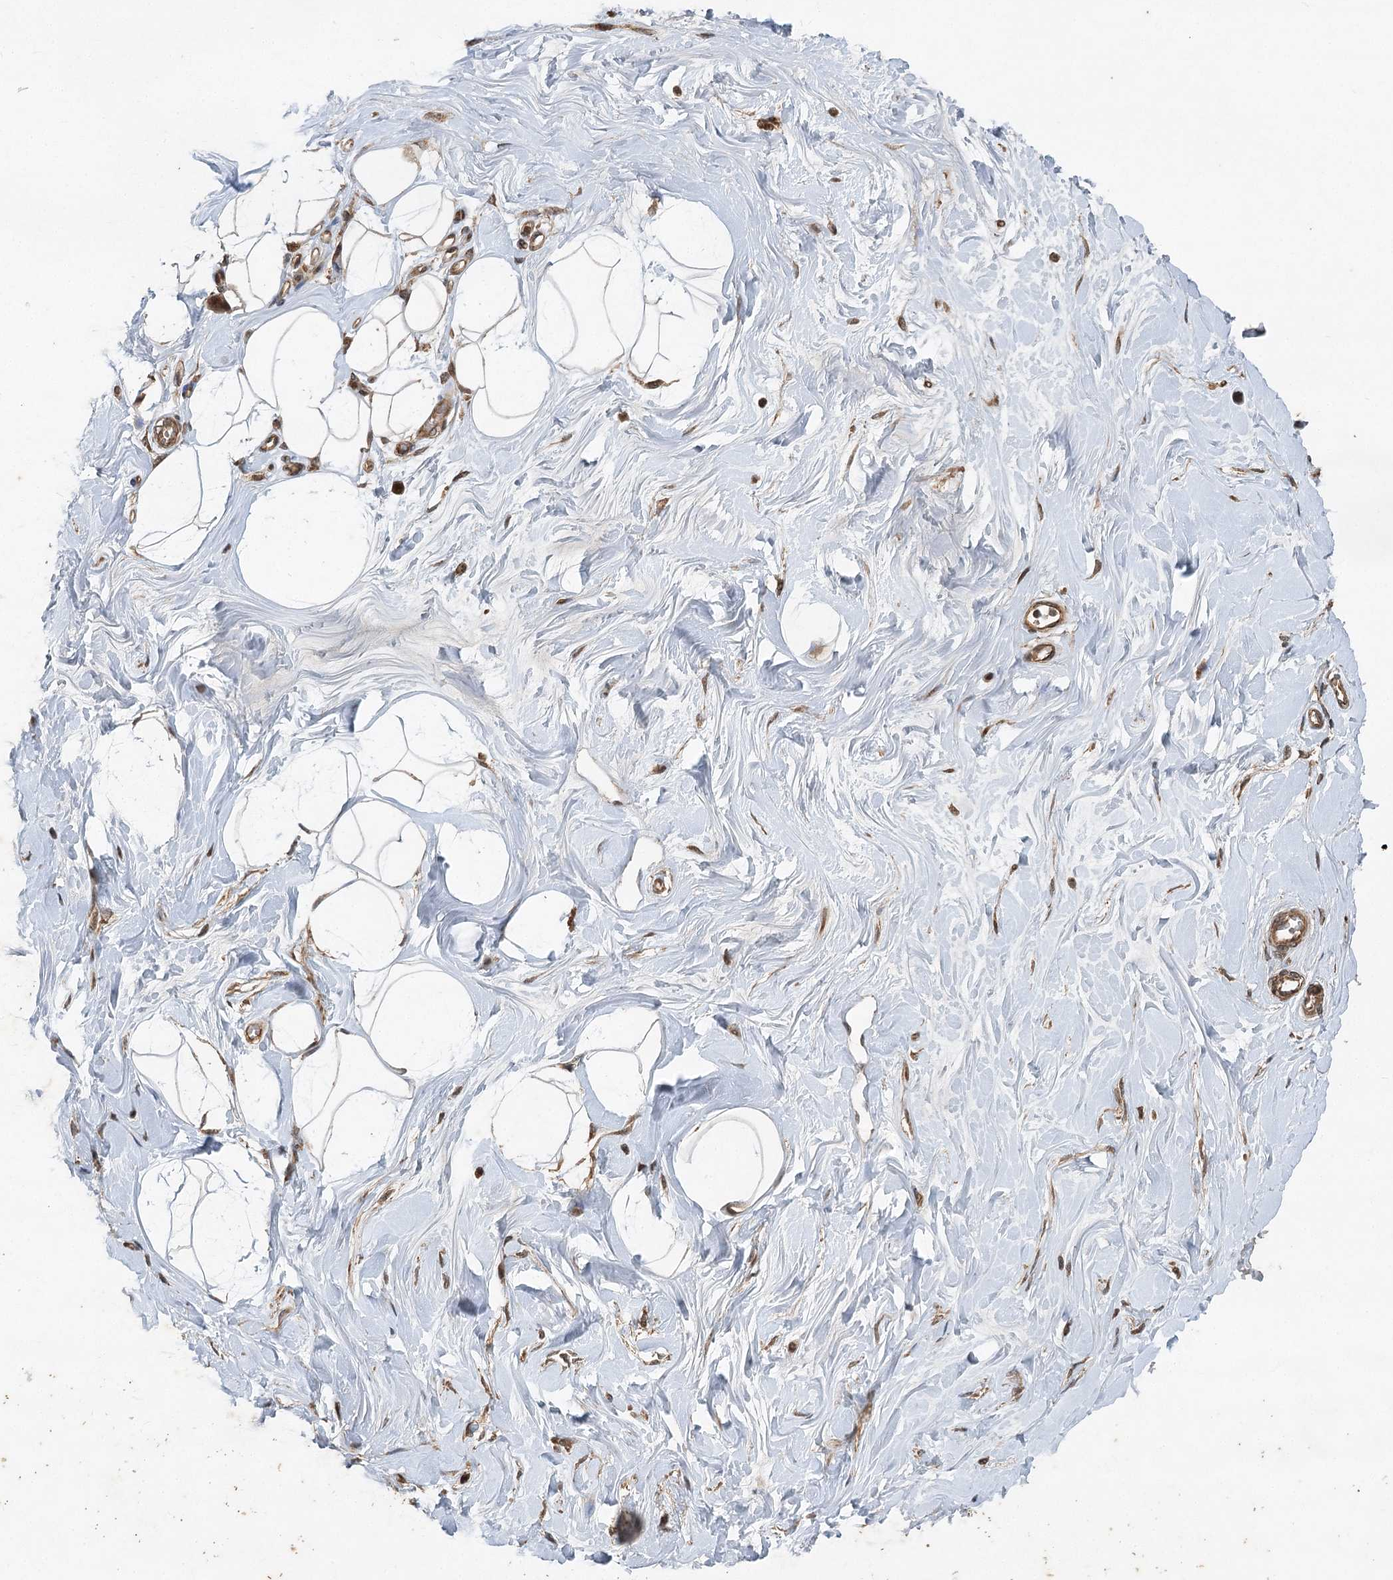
{"staining": {"intensity": "negative", "quantity": "none", "location": "none"}, "tissue": "breast", "cell_type": "Adipocytes", "image_type": "normal", "snomed": [{"axis": "morphology", "description": "Normal tissue, NOS"}, {"axis": "topography", "description": "Breast"}], "caption": "This histopathology image is of benign breast stained with IHC to label a protein in brown with the nuclei are counter-stained blue. There is no positivity in adipocytes. (Stains: DAB (3,3'-diaminobenzidine) immunohistochemistry with hematoxylin counter stain, Microscopy: brightfield microscopy at high magnification).", "gene": "INSIG2", "patient": {"sex": "female", "age": 45}}